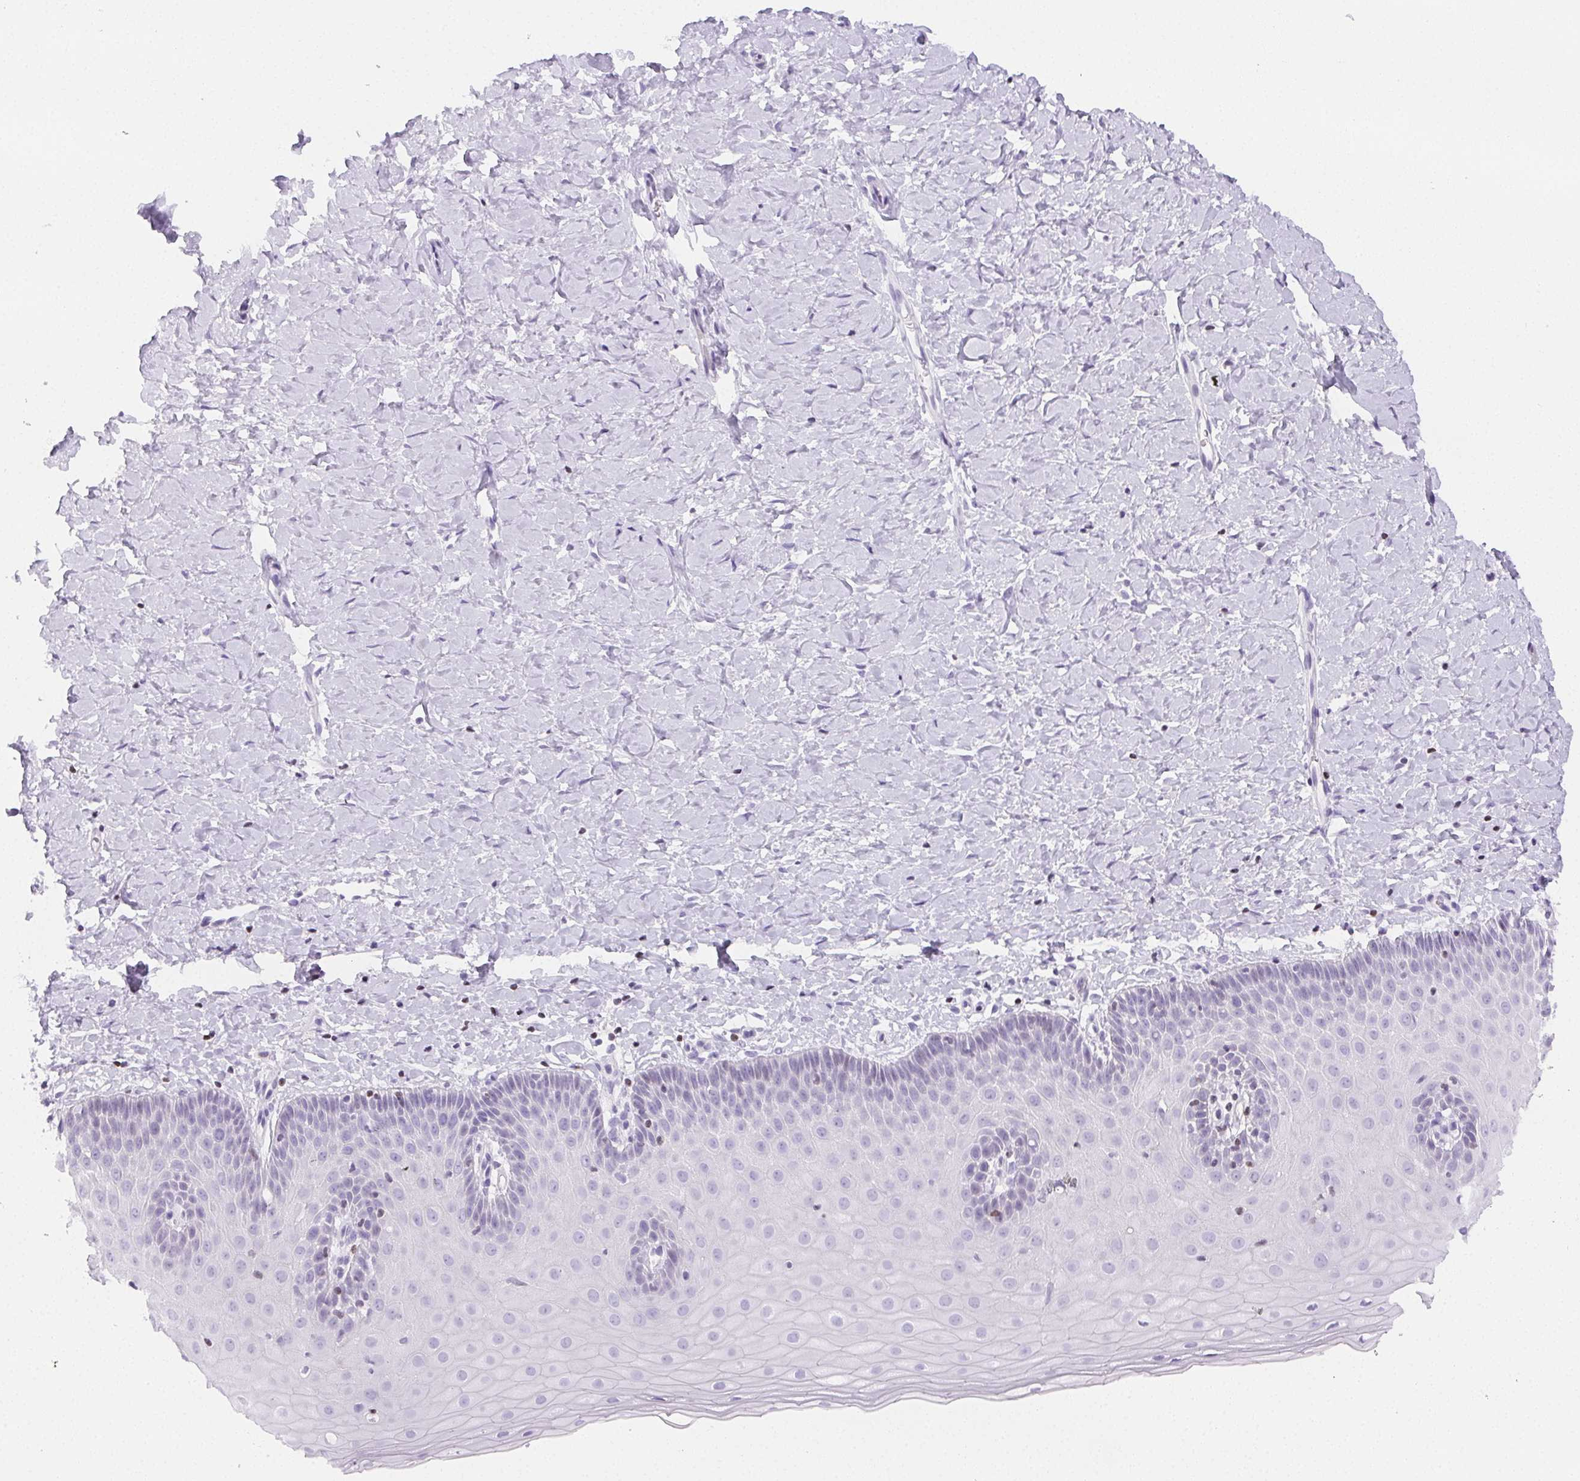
{"staining": {"intensity": "negative", "quantity": "none", "location": "none"}, "tissue": "cervix", "cell_type": "Glandular cells", "image_type": "normal", "snomed": [{"axis": "morphology", "description": "Normal tissue, NOS"}, {"axis": "topography", "description": "Cervix"}], "caption": "Glandular cells are negative for brown protein staining in normal cervix. (DAB immunohistochemistry (IHC), high magnification).", "gene": "BEND2", "patient": {"sex": "female", "age": 37}}